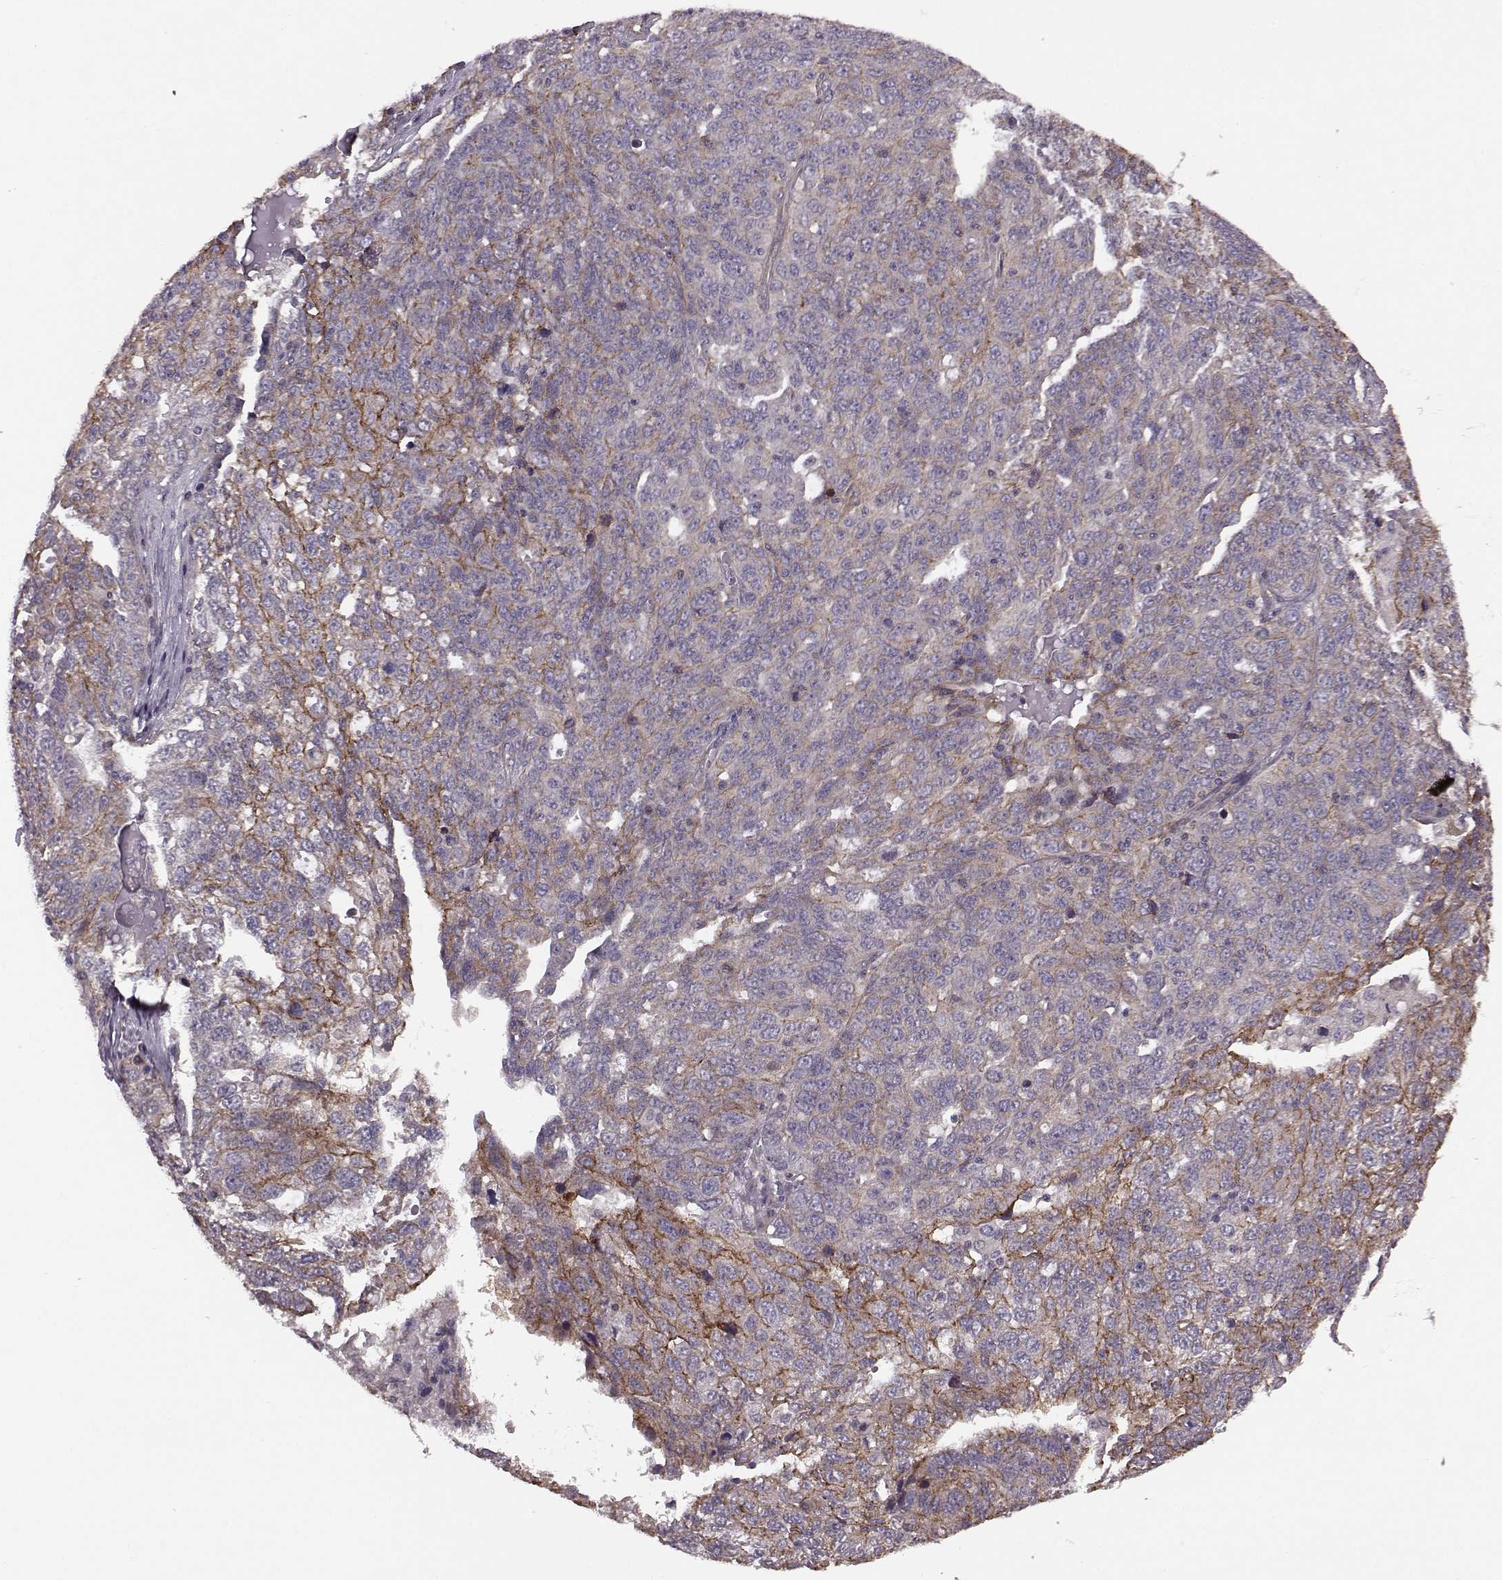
{"staining": {"intensity": "strong", "quantity": "25%-75%", "location": "cytoplasmic/membranous"}, "tissue": "ovarian cancer", "cell_type": "Tumor cells", "image_type": "cancer", "snomed": [{"axis": "morphology", "description": "Cystadenocarcinoma, serous, NOS"}, {"axis": "topography", "description": "Ovary"}], "caption": "The histopathology image demonstrates a brown stain indicating the presence of a protein in the cytoplasmic/membranous of tumor cells in ovarian cancer.", "gene": "SYNPO", "patient": {"sex": "female", "age": 71}}